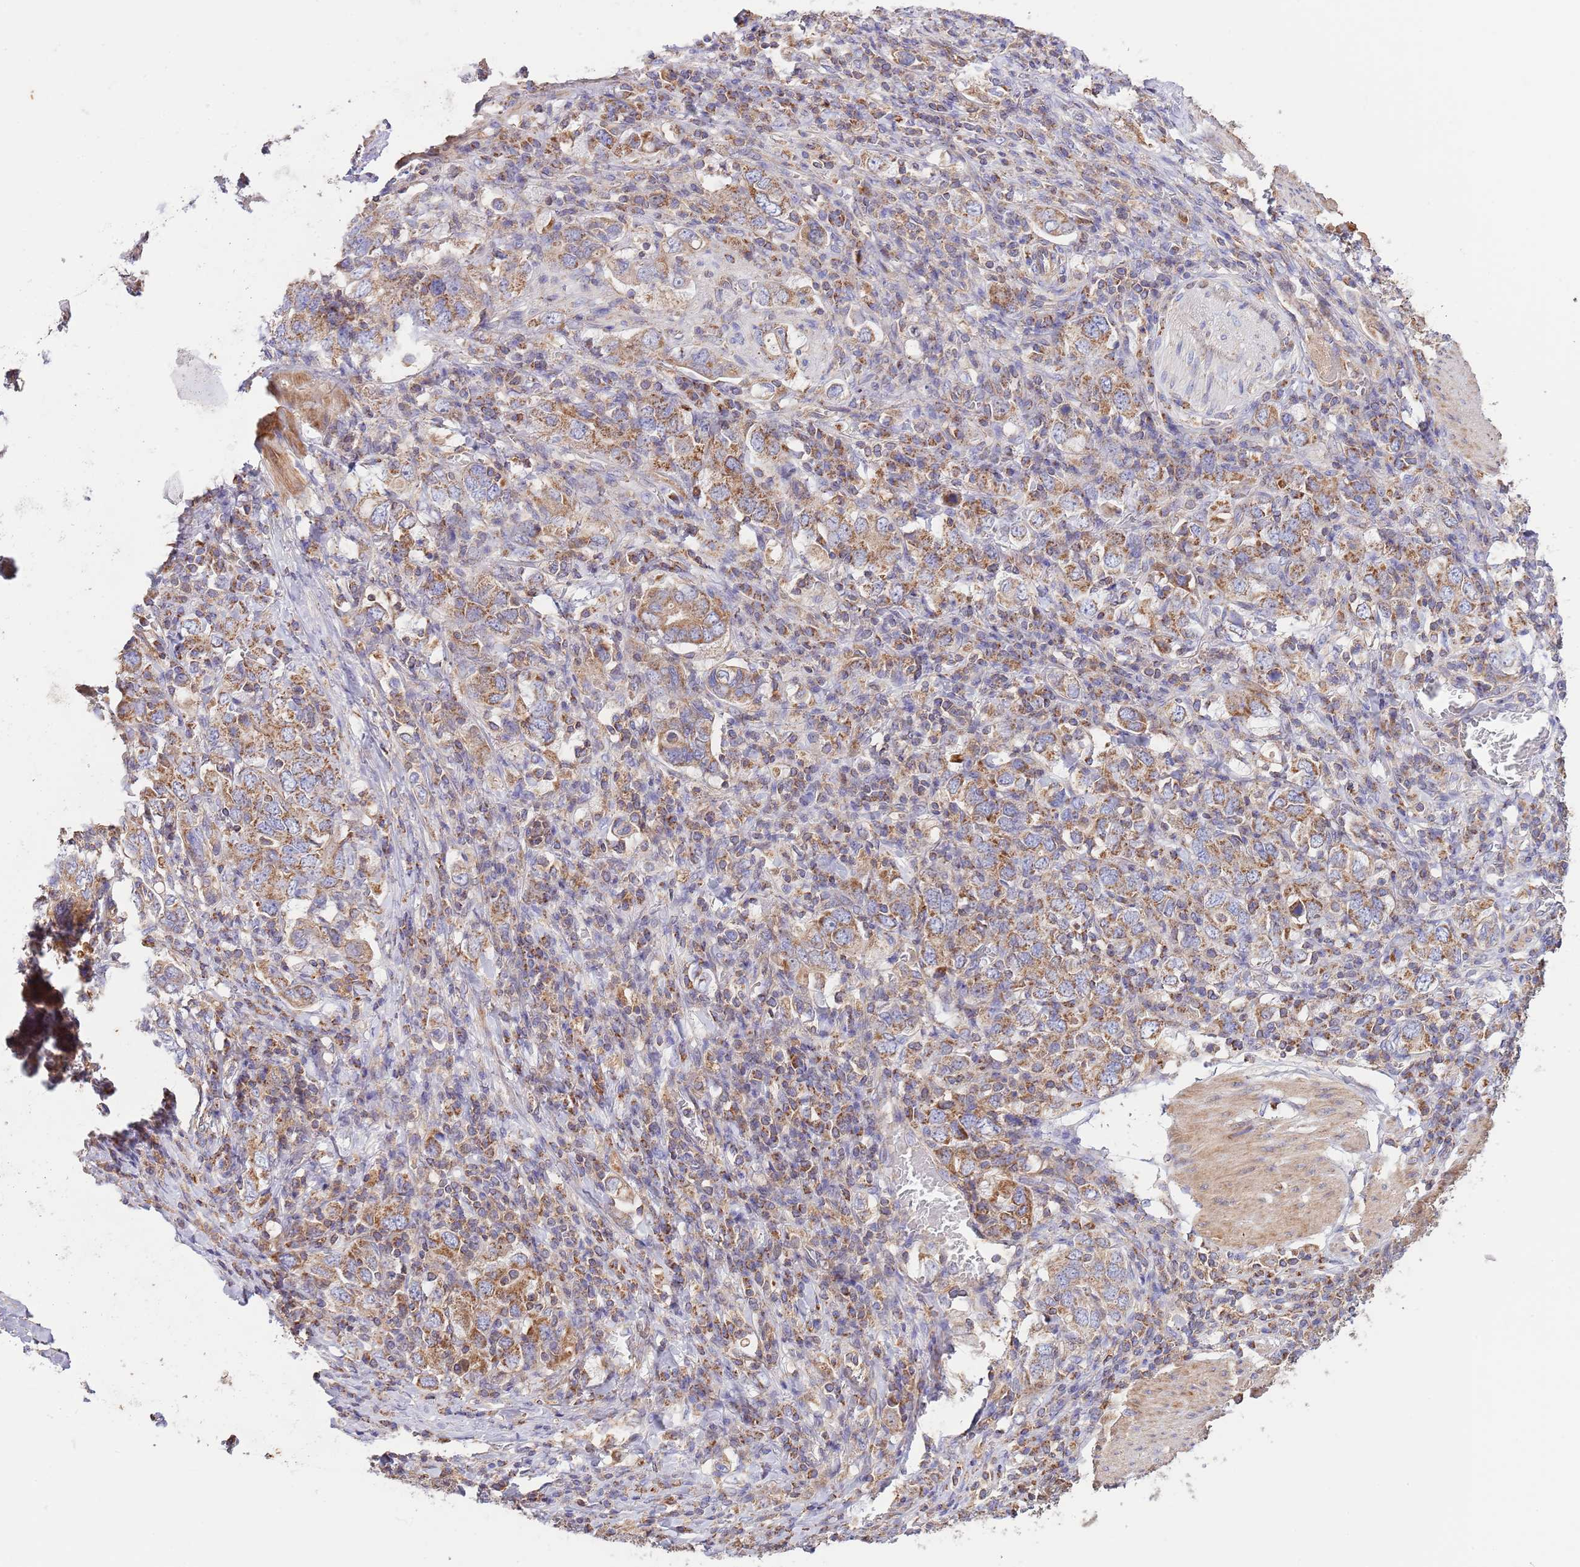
{"staining": {"intensity": "moderate", "quantity": ">75%", "location": "cytoplasmic/membranous"}, "tissue": "stomach cancer", "cell_type": "Tumor cells", "image_type": "cancer", "snomed": [{"axis": "morphology", "description": "Adenocarcinoma, NOS"}, {"axis": "topography", "description": "Stomach, upper"}, {"axis": "topography", "description": "Stomach"}], "caption": "Tumor cells show moderate cytoplasmic/membranous staining in about >75% of cells in adenocarcinoma (stomach).", "gene": "DNAJA3", "patient": {"sex": "male", "age": 62}}